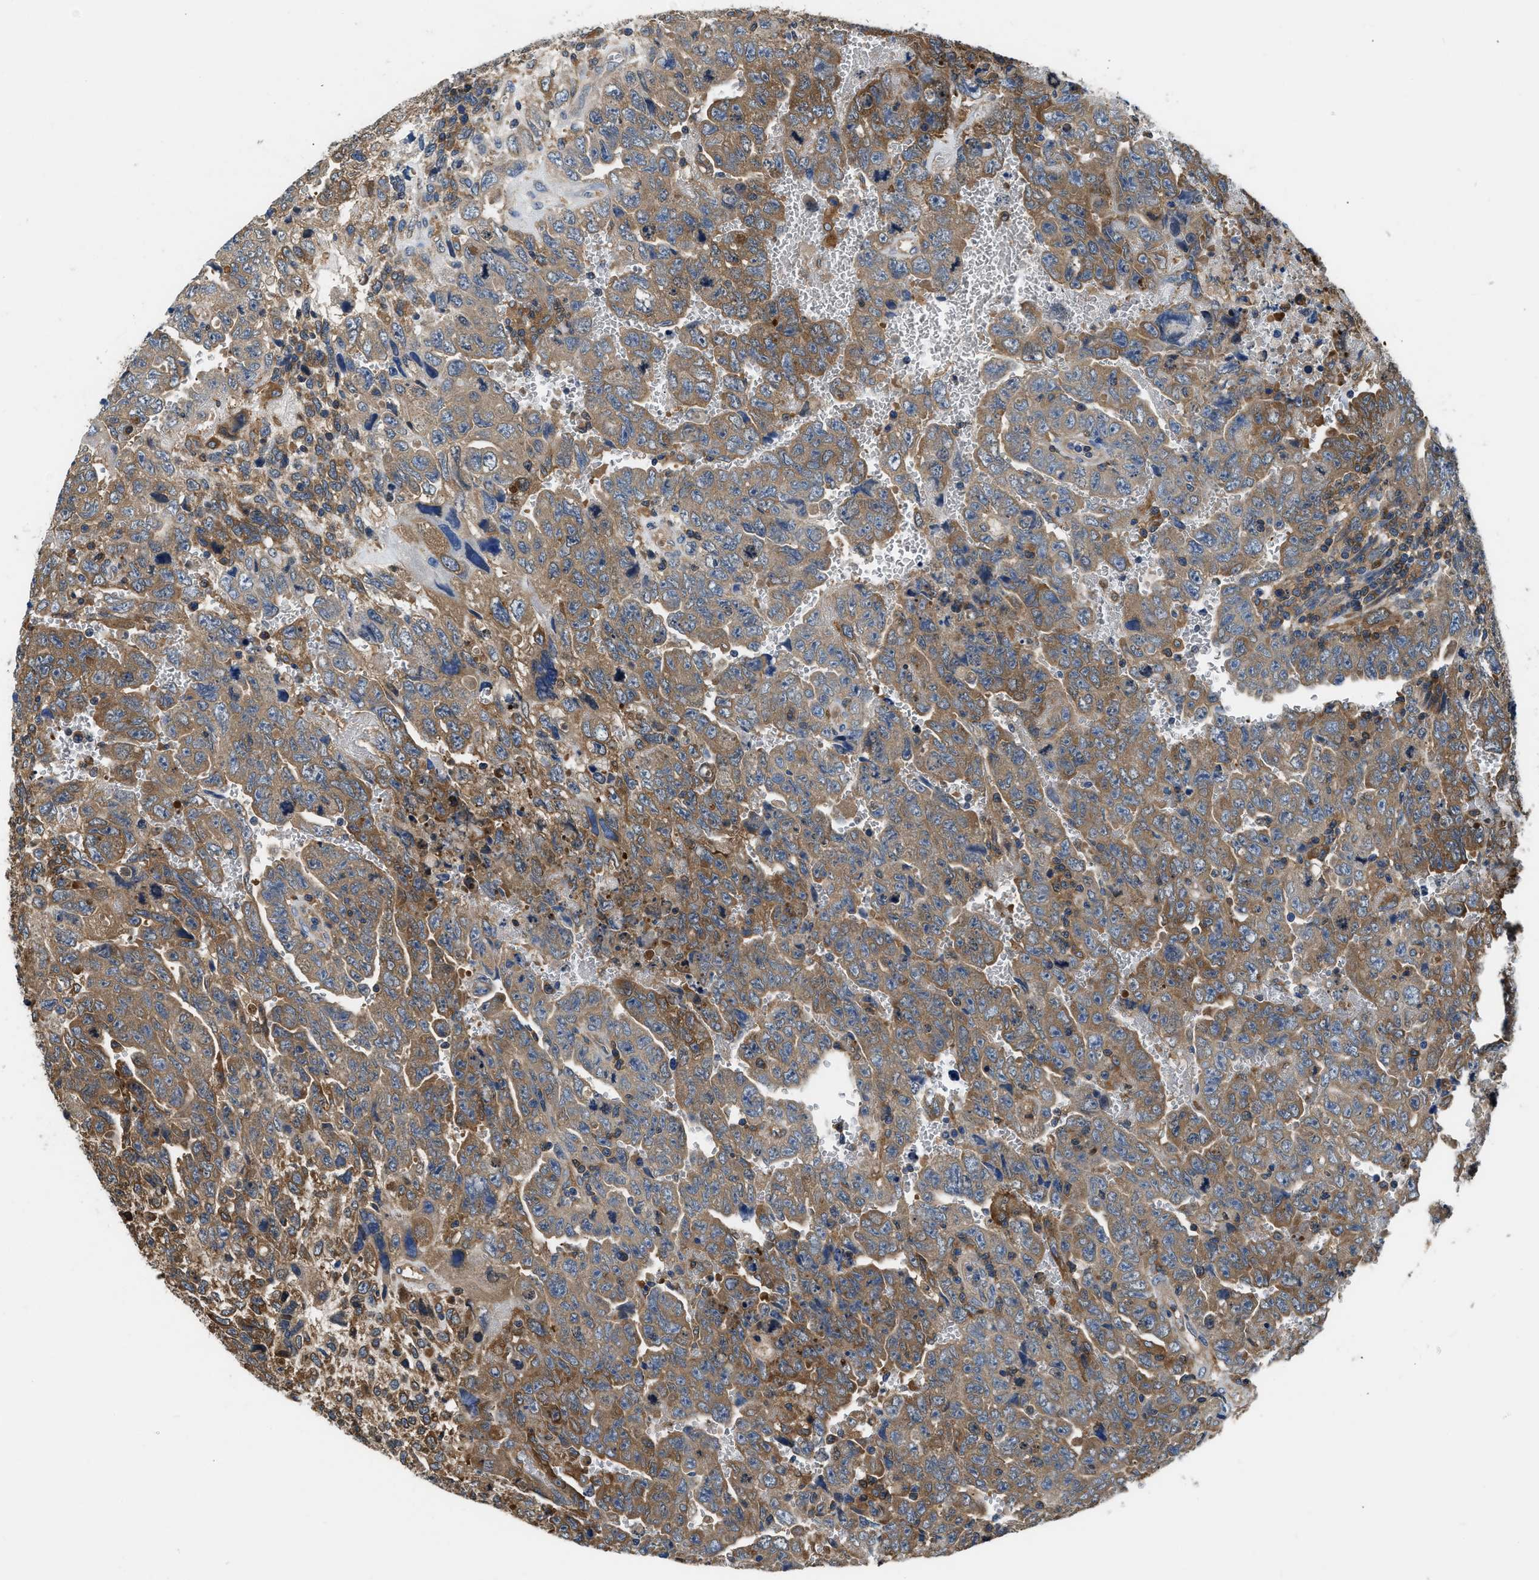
{"staining": {"intensity": "moderate", "quantity": ">75%", "location": "cytoplasmic/membranous"}, "tissue": "testis cancer", "cell_type": "Tumor cells", "image_type": "cancer", "snomed": [{"axis": "morphology", "description": "Carcinoma, Embryonal, NOS"}, {"axis": "topography", "description": "Testis"}], "caption": "Protein staining demonstrates moderate cytoplasmic/membranous positivity in about >75% of tumor cells in testis embryonal carcinoma. The protein of interest is stained brown, and the nuclei are stained in blue (DAB IHC with brightfield microscopy, high magnification).", "gene": "PKM", "patient": {"sex": "male", "age": 28}}